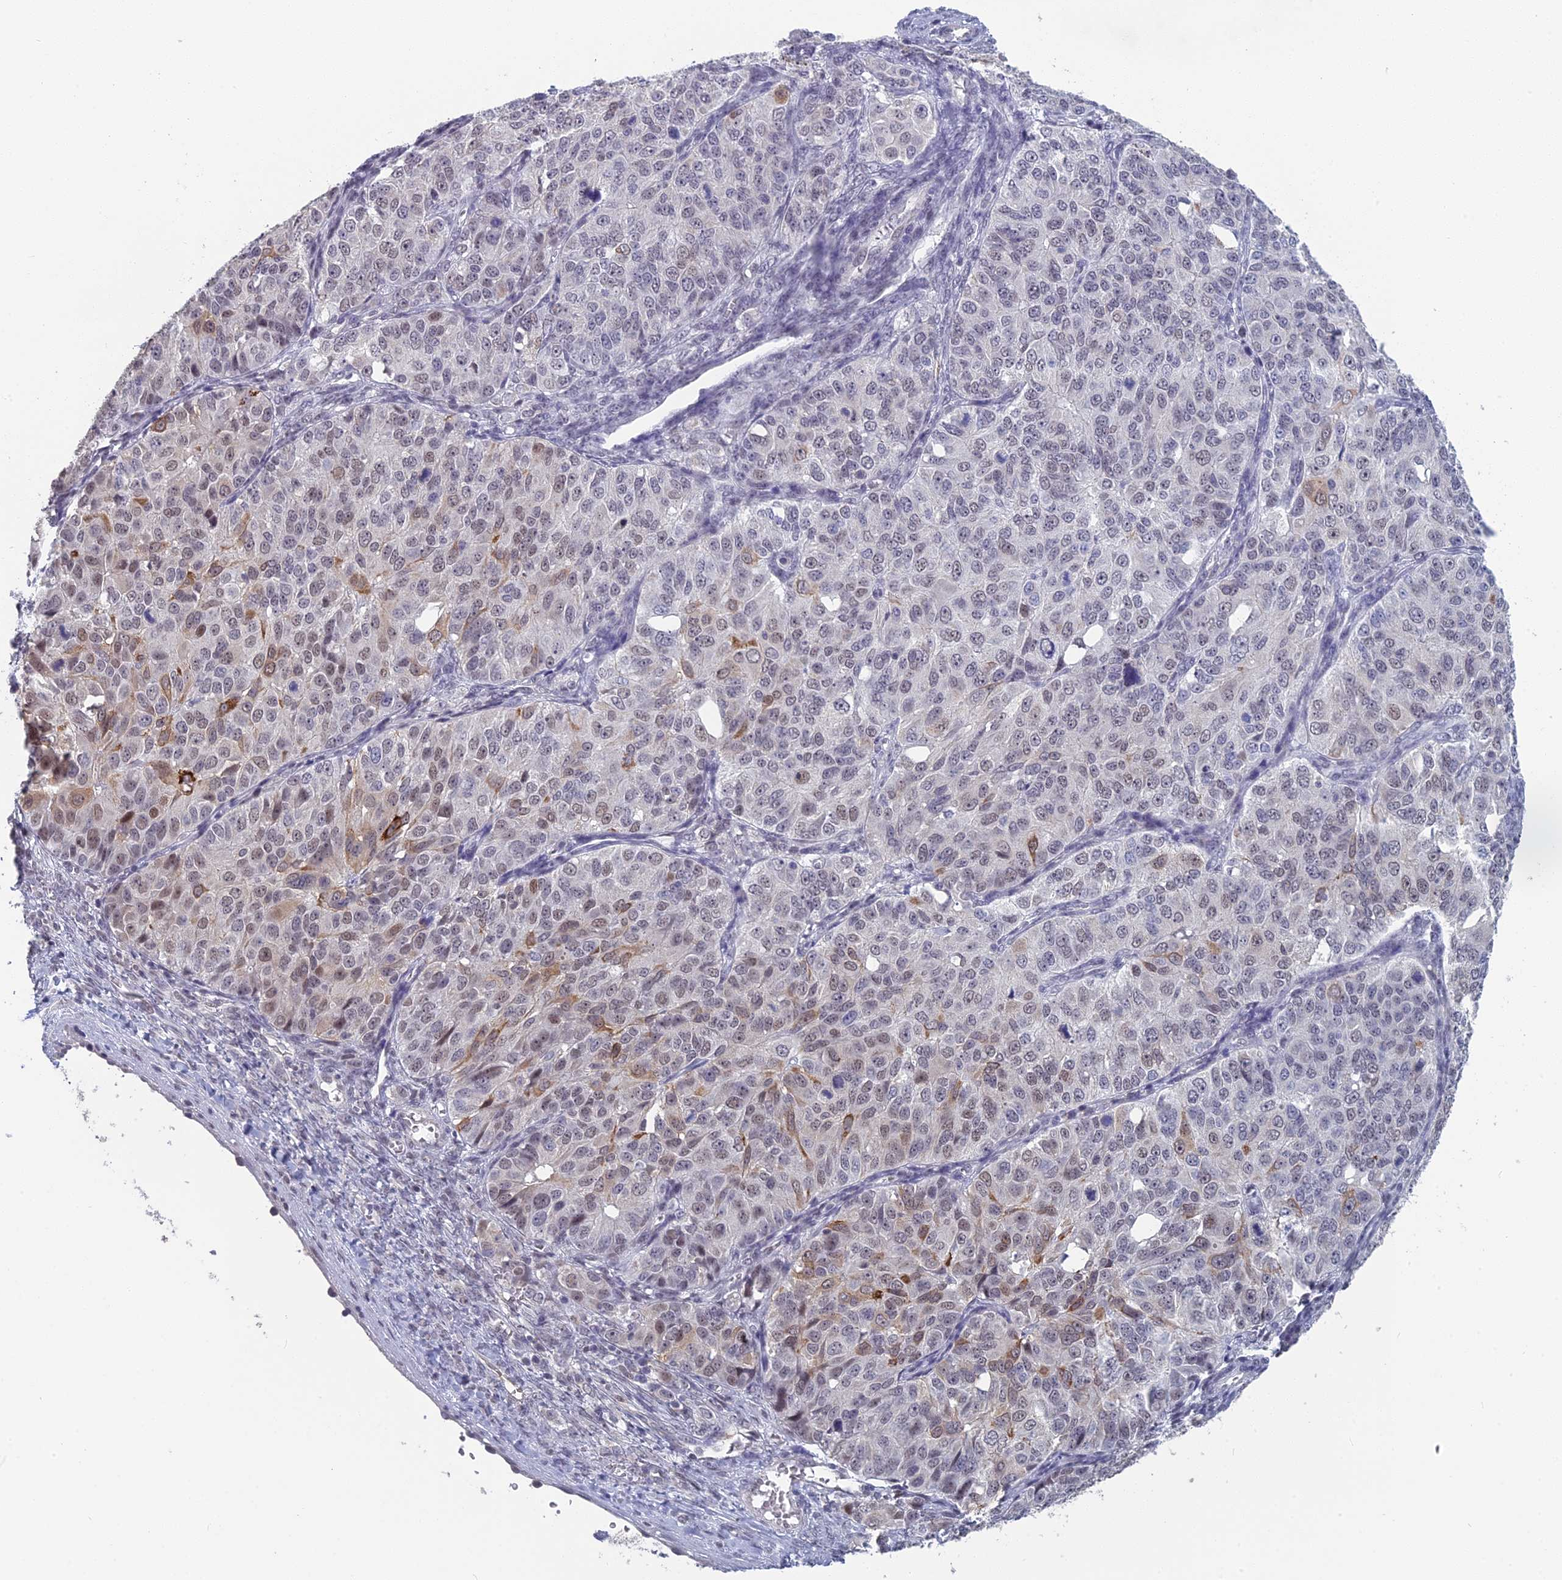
{"staining": {"intensity": "moderate", "quantity": "<25%", "location": "cytoplasmic/membranous,nuclear"}, "tissue": "ovarian cancer", "cell_type": "Tumor cells", "image_type": "cancer", "snomed": [{"axis": "morphology", "description": "Carcinoma, endometroid"}, {"axis": "topography", "description": "Ovary"}], "caption": "This image exhibits immunohistochemistry (IHC) staining of endometroid carcinoma (ovarian), with low moderate cytoplasmic/membranous and nuclear staining in approximately <25% of tumor cells.", "gene": "MT-CO3", "patient": {"sex": "female", "age": 51}}